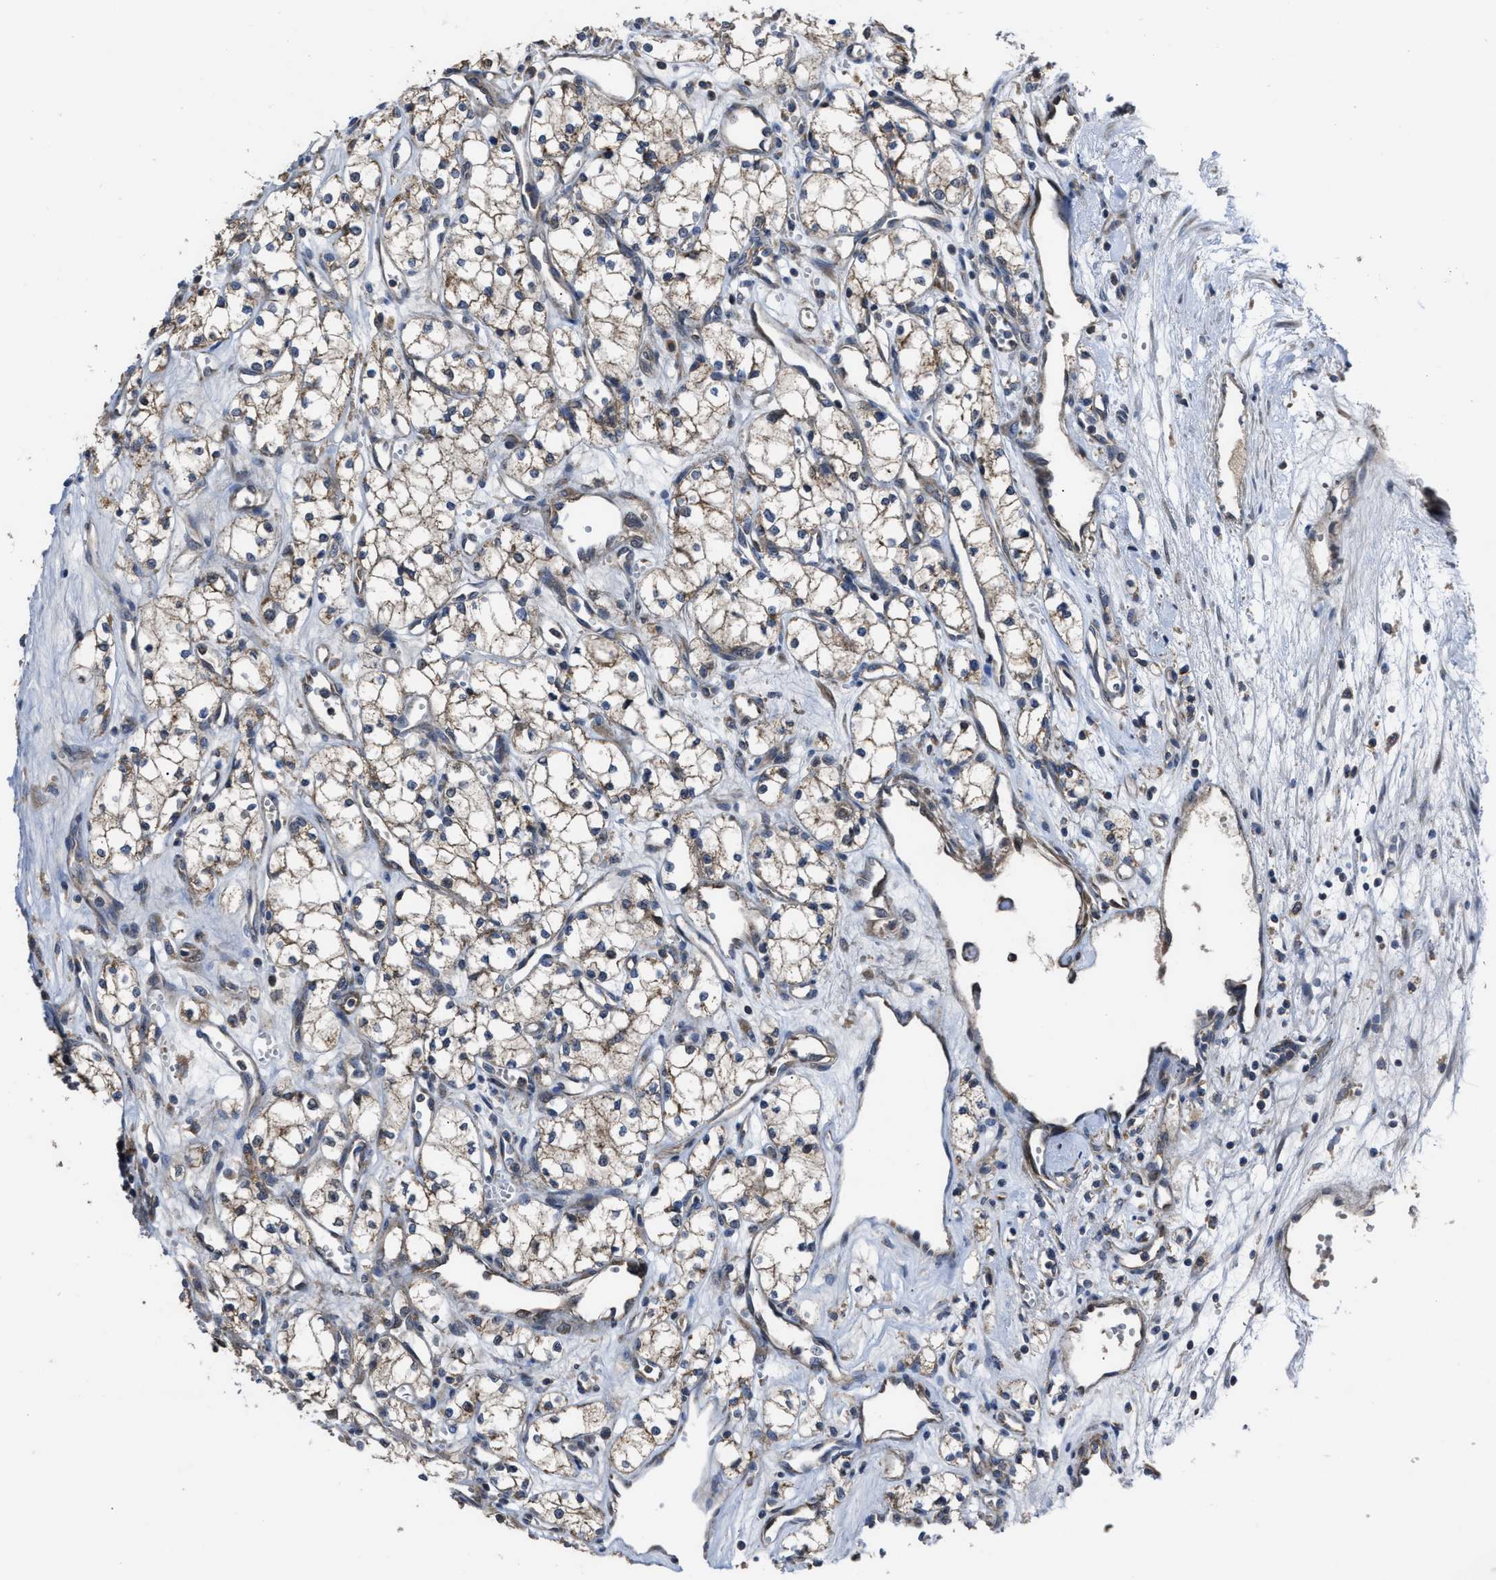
{"staining": {"intensity": "weak", "quantity": ">75%", "location": "cytoplasmic/membranous"}, "tissue": "renal cancer", "cell_type": "Tumor cells", "image_type": "cancer", "snomed": [{"axis": "morphology", "description": "Adenocarcinoma, NOS"}, {"axis": "topography", "description": "Kidney"}], "caption": "This histopathology image reveals IHC staining of renal cancer, with low weak cytoplasmic/membranous expression in about >75% of tumor cells.", "gene": "PASK", "patient": {"sex": "male", "age": 59}}